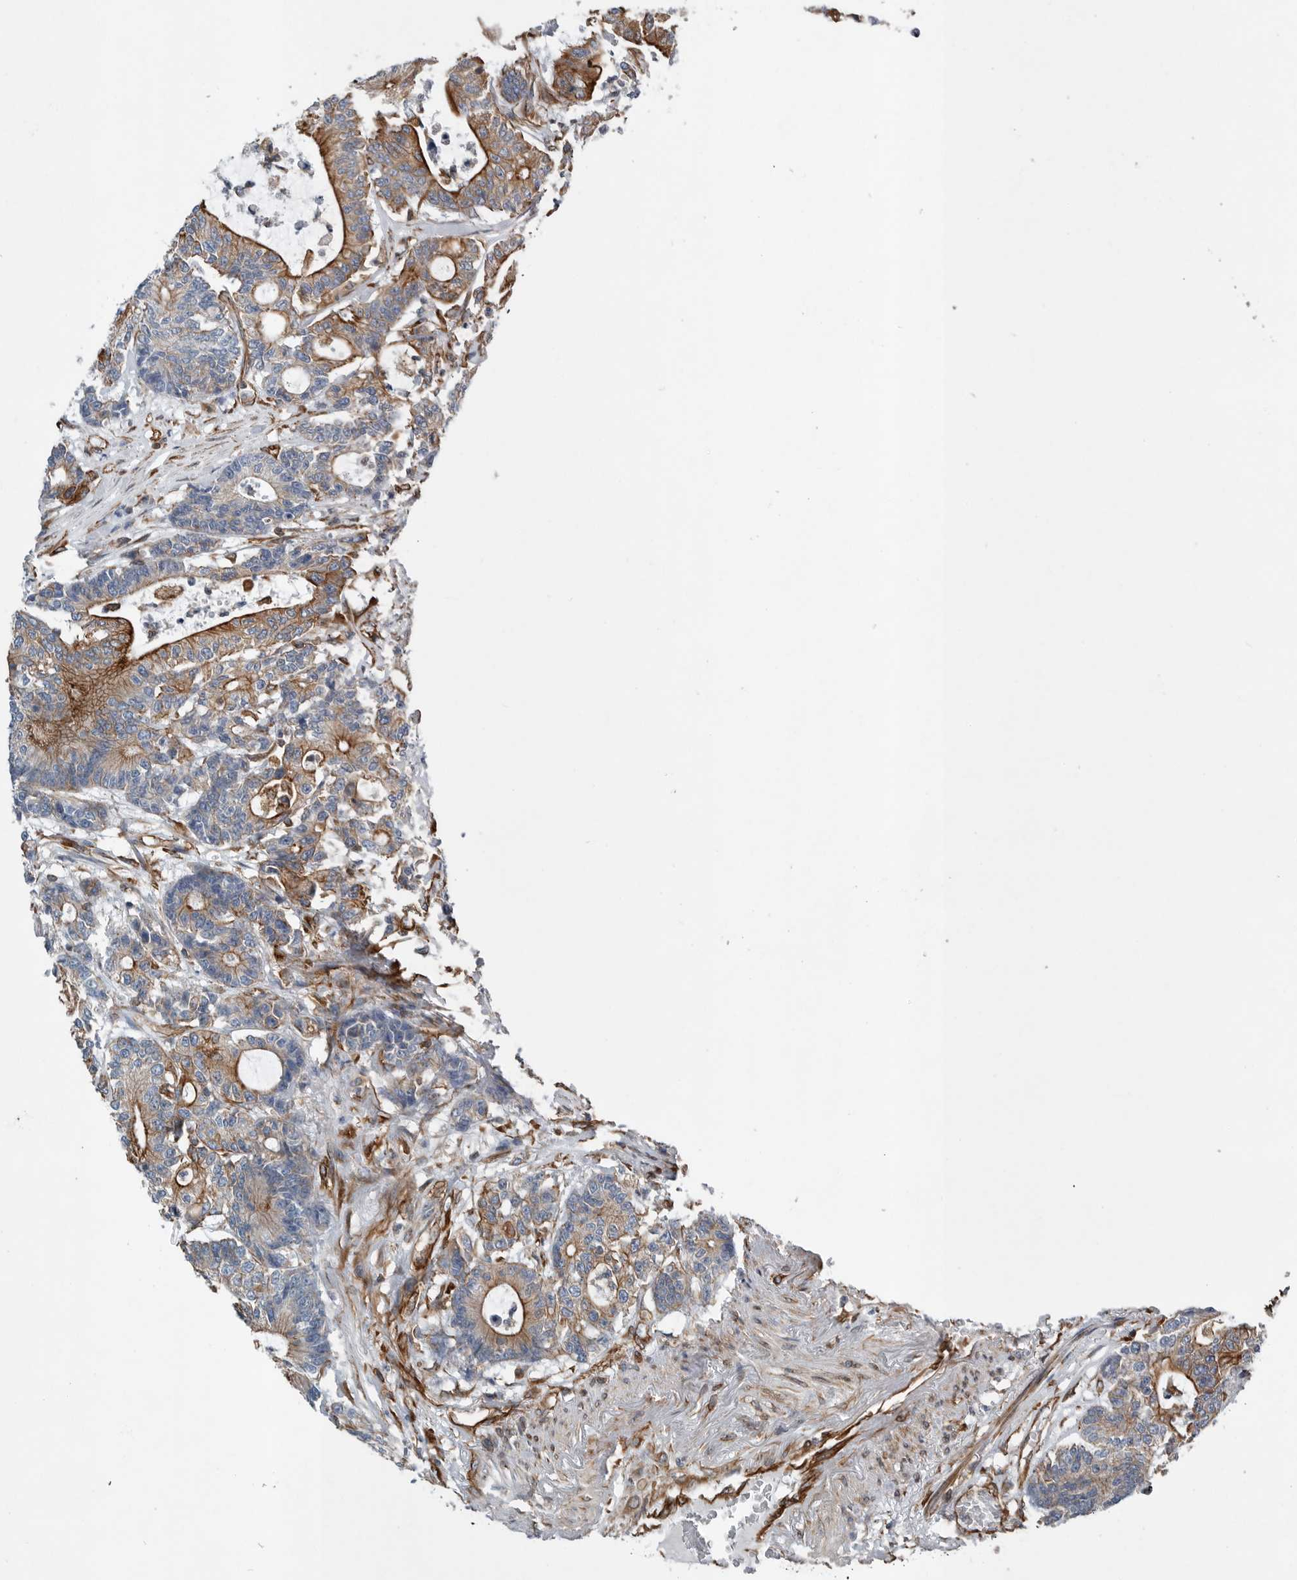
{"staining": {"intensity": "strong", "quantity": "25%-75%", "location": "cytoplasmic/membranous"}, "tissue": "colorectal cancer", "cell_type": "Tumor cells", "image_type": "cancer", "snomed": [{"axis": "morphology", "description": "Adenocarcinoma, NOS"}, {"axis": "topography", "description": "Colon"}], "caption": "Adenocarcinoma (colorectal) tissue shows strong cytoplasmic/membranous positivity in about 25%-75% of tumor cells (brown staining indicates protein expression, while blue staining denotes nuclei).", "gene": "PLEC", "patient": {"sex": "female", "age": 84}}